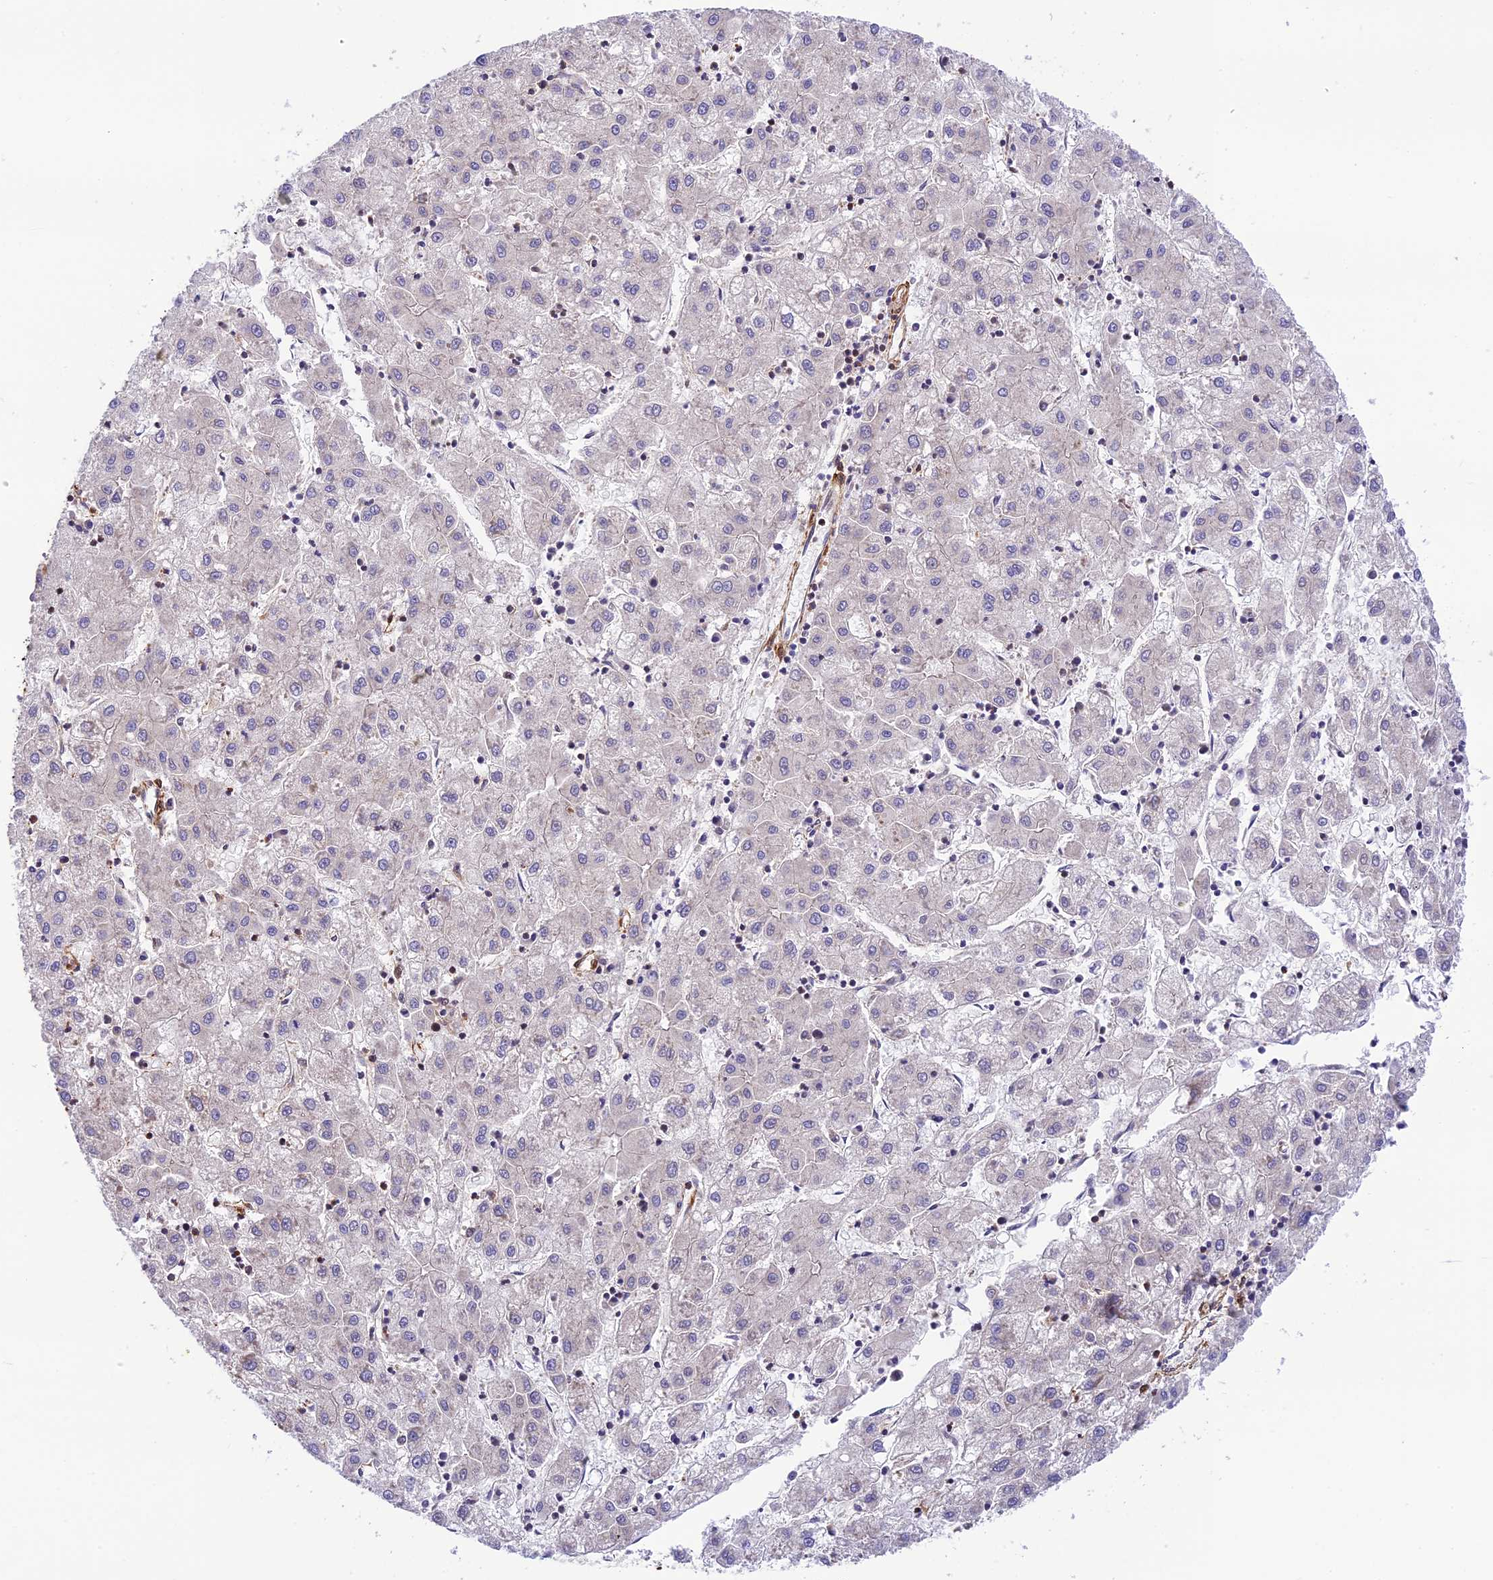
{"staining": {"intensity": "negative", "quantity": "none", "location": "none"}, "tissue": "liver cancer", "cell_type": "Tumor cells", "image_type": "cancer", "snomed": [{"axis": "morphology", "description": "Carcinoma, Hepatocellular, NOS"}, {"axis": "topography", "description": "Liver"}], "caption": "Immunohistochemistry (IHC) of liver cancer displays no staining in tumor cells.", "gene": "EVI5L", "patient": {"sex": "male", "age": 72}}